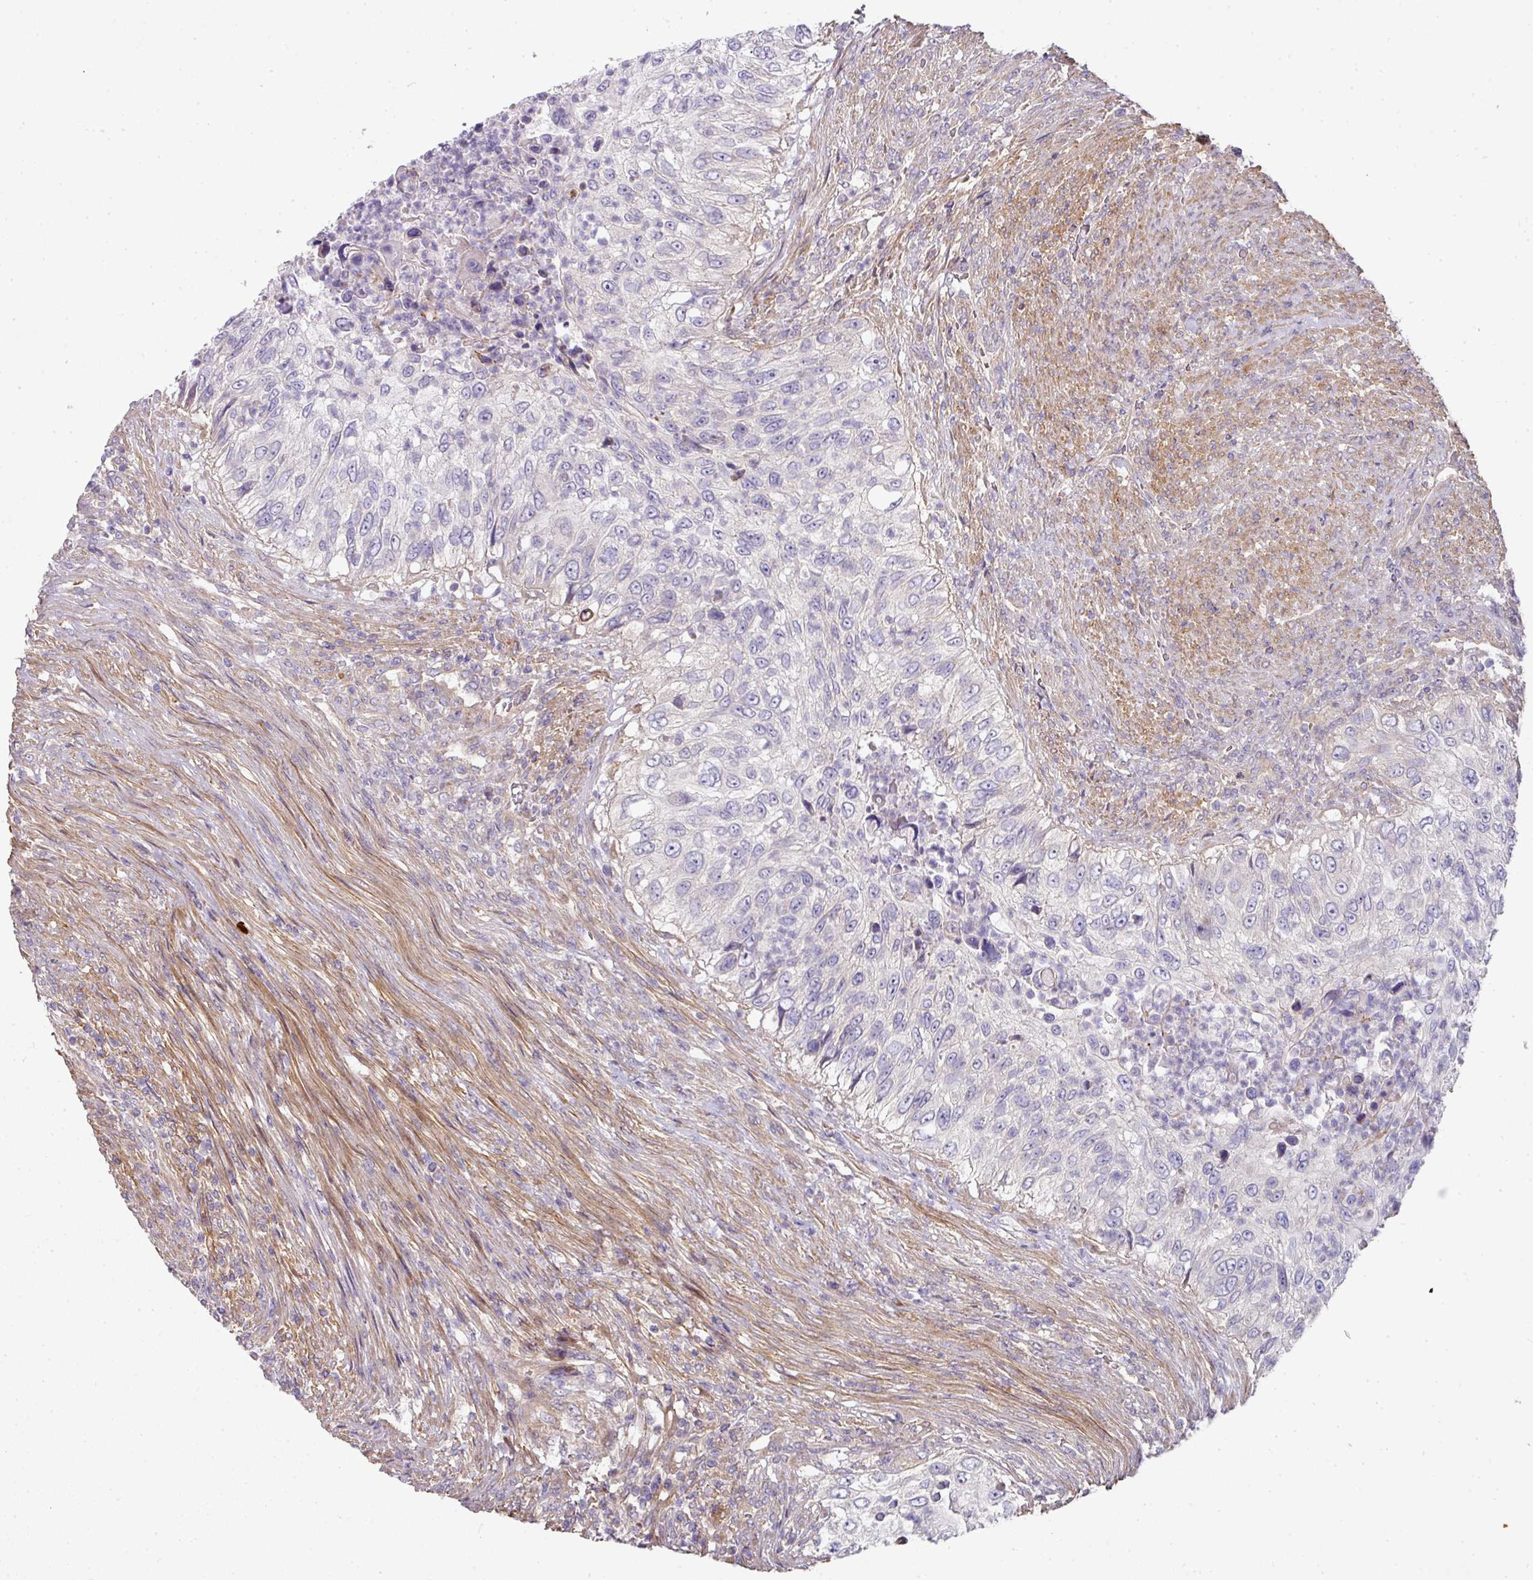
{"staining": {"intensity": "negative", "quantity": "none", "location": "none"}, "tissue": "urothelial cancer", "cell_type": "Tumor cells", "image_type": "cancer", "snomed": [{"axis": "morphology", "description": "Urothelial carcinoma, High grade"}, {"axis": "topography", "description": "Urinary bladder"}], "caption": "DAB immunohistochemical staining of urothelial cancer reveals no significant positivity in tumor cells. Nuclei are stained in blue.", "gene": "STK35", "patient": {"sex": "female", "age": 60}}